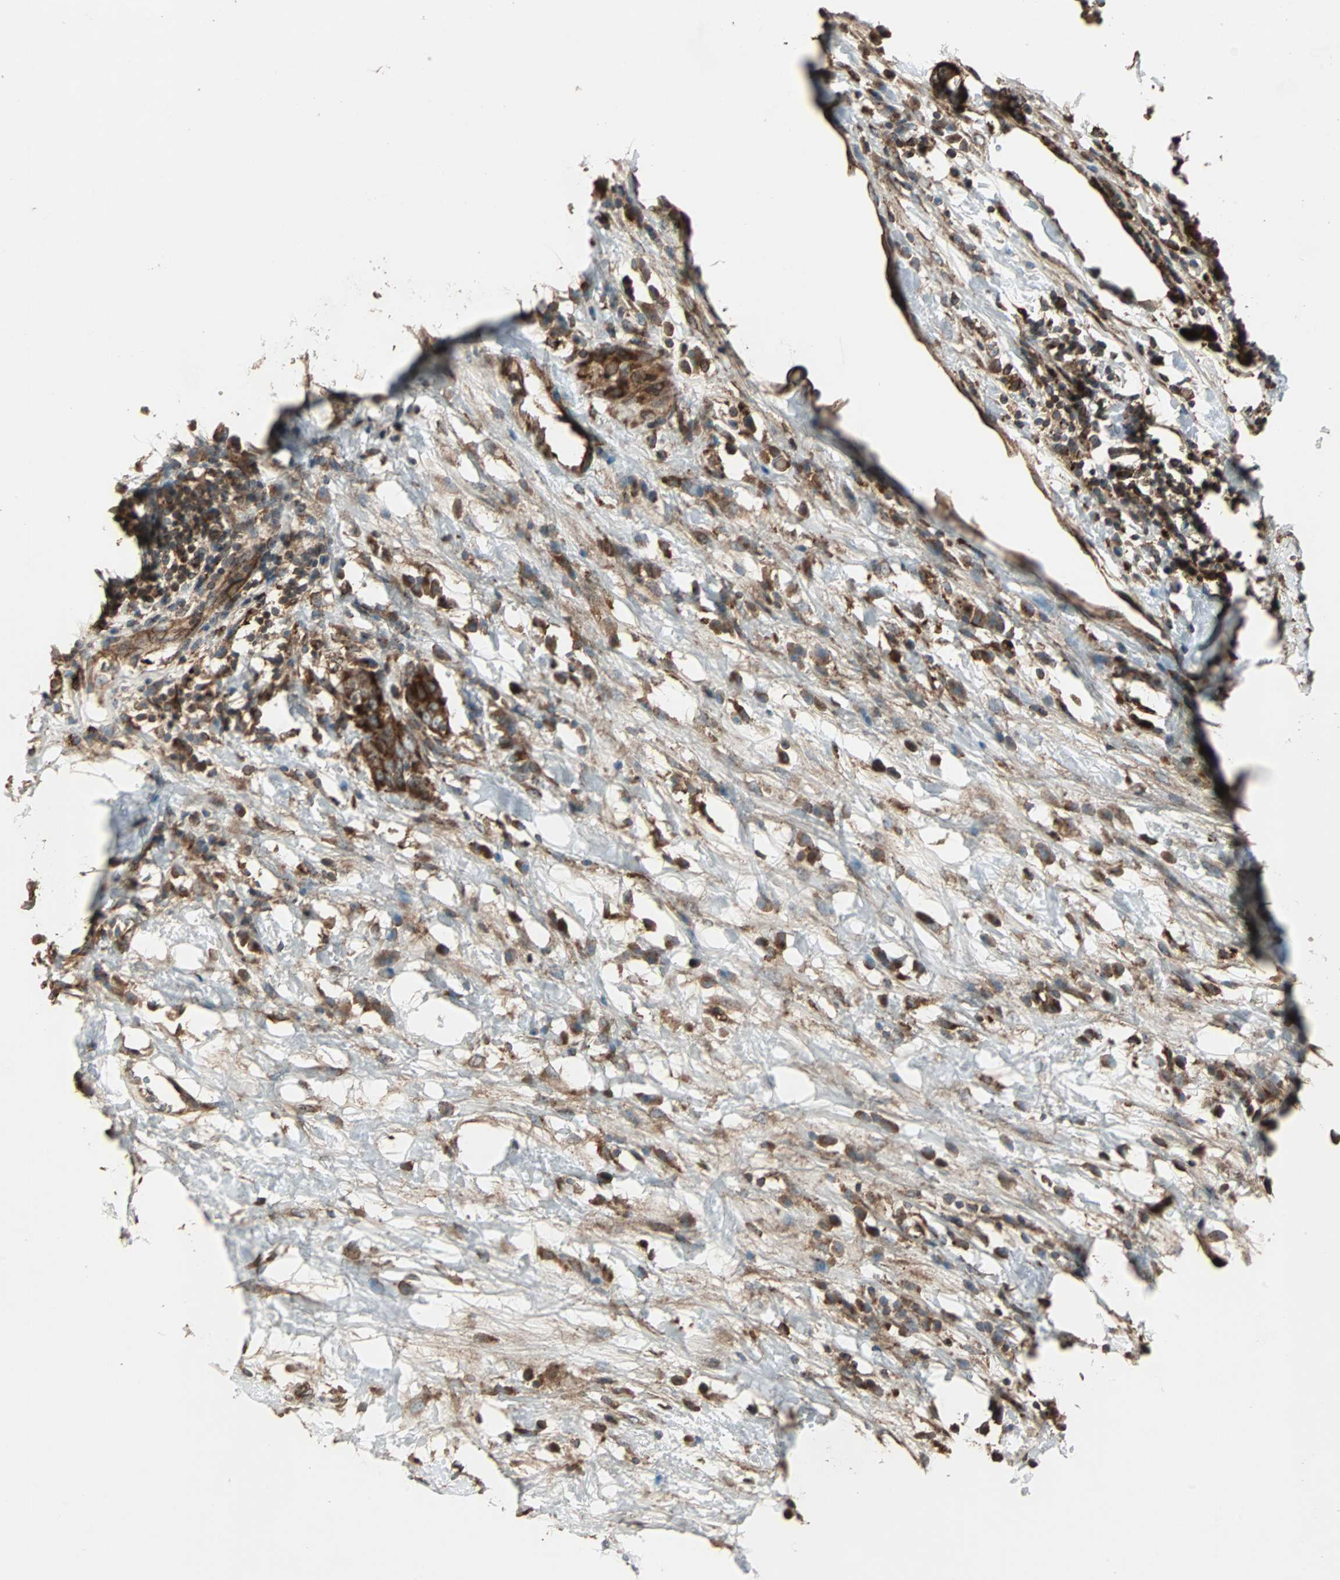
{"staining": {"intensity": "strong", "quantity": ">75%", "location": "cytoplasmic/membranous"}, "tissue": "breast cancer", "cell_type": "Tumor cells", "image_type": "cancer", "snomed": [{"axis": "morphology", "description": "Duct carcinoma"}, {"axis": "topography", "description": "Breast"}], "caption": "Brown immunohistochemical staining in breast cancer exhibits strong cytoplasmic/membranous positivity in approximately >75% of tumor cells.", "gene": "RAB7A", "patient": {"sex": "female", "age": 37}}